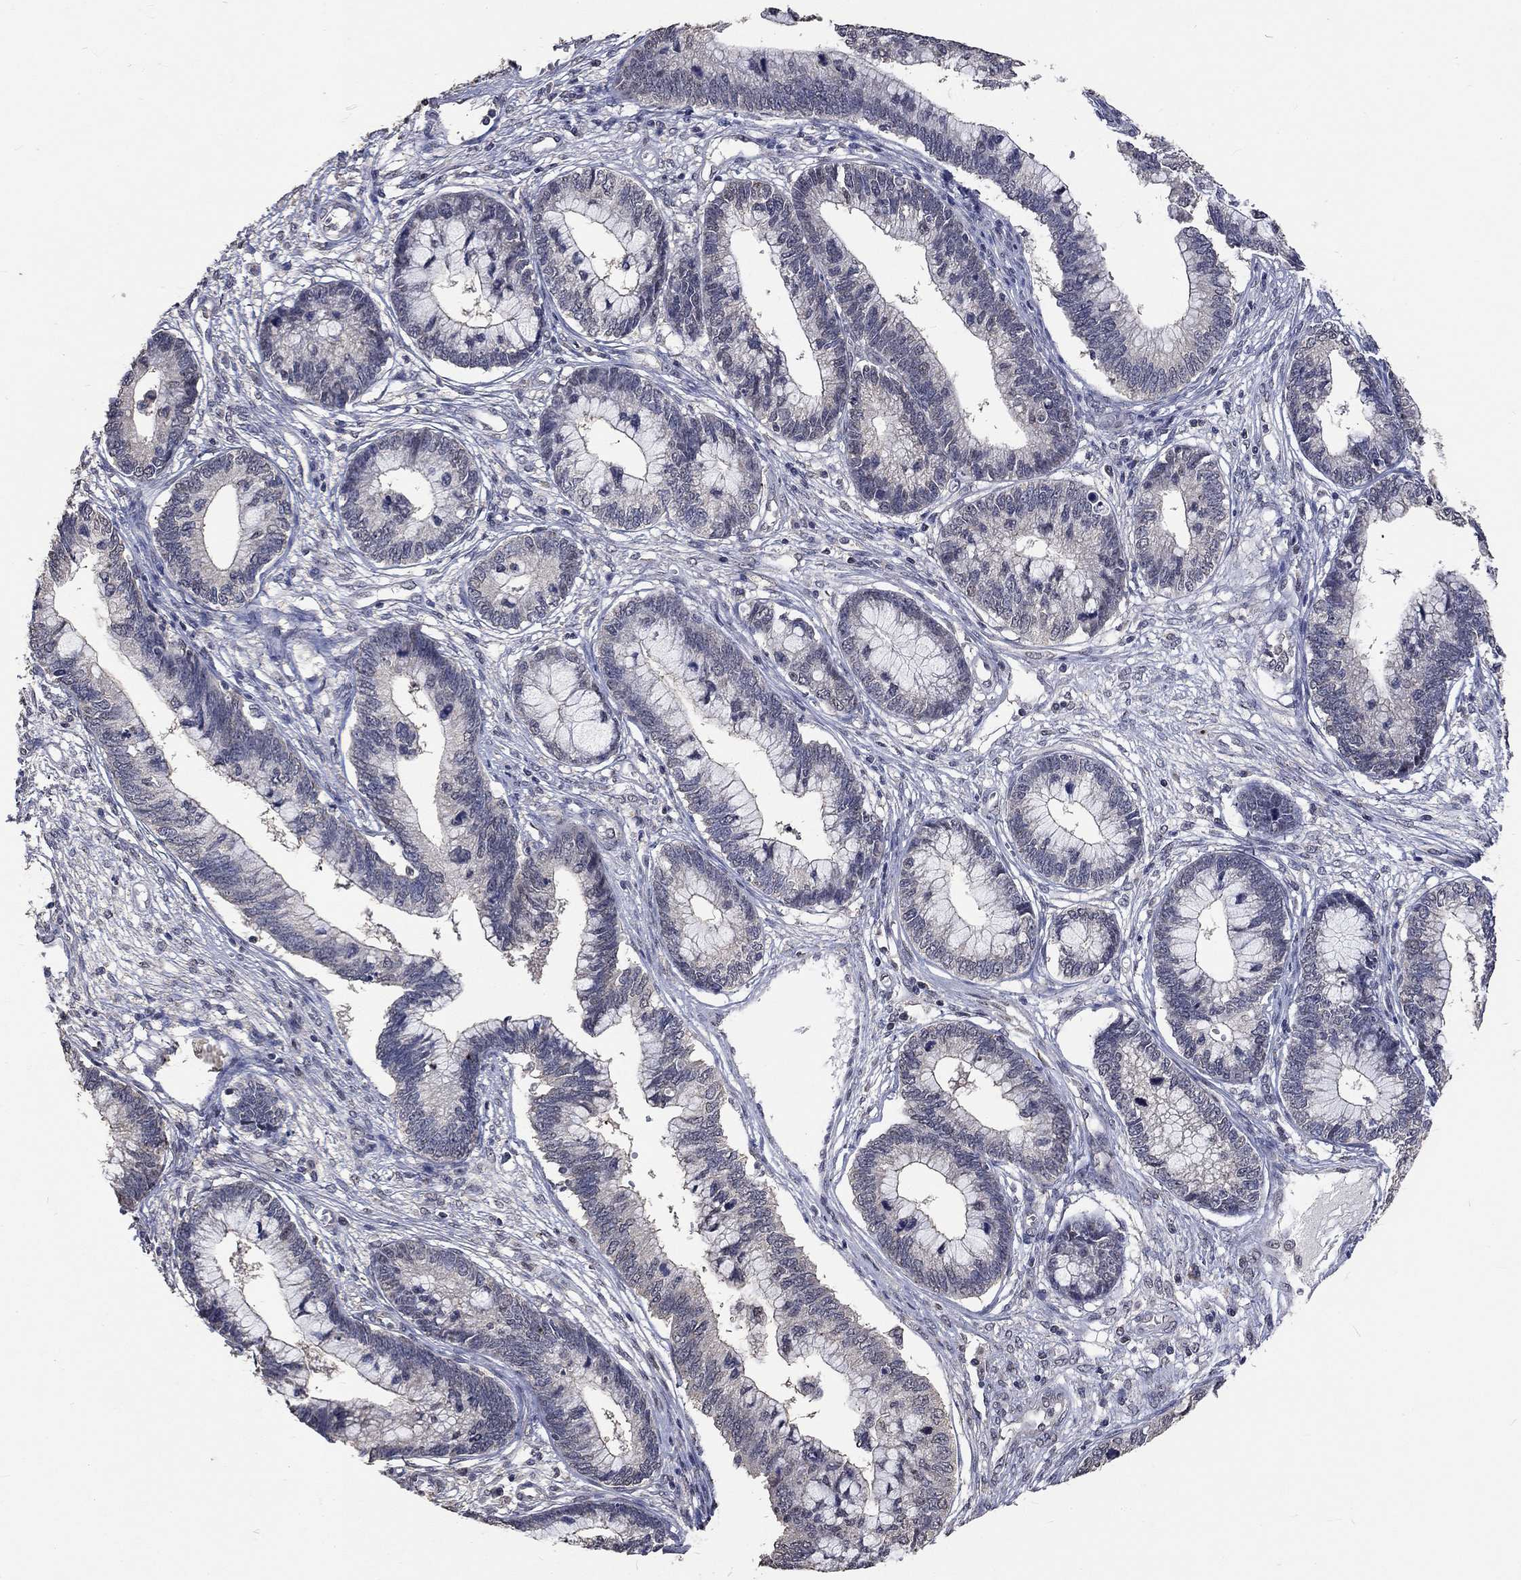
{"staining": {"intensity": "negative", "quantity": "none", "location": "none"}, "tissue": "cervical cancer", "cell_type": "Tumor cells", "image_type": "cancer", "snomed": [{"axis": "morphology", "description": "Adenocarcinoma, NOS"}, {"axis": "topography", "description": "Cervix"}], "caption": "Cervical adenocarcinoma was stained to show a protein in brown. There is no significant positivity in tumor cells.", "gene": "SPATA33", "patient": {"sex": "female", "age": 44}}